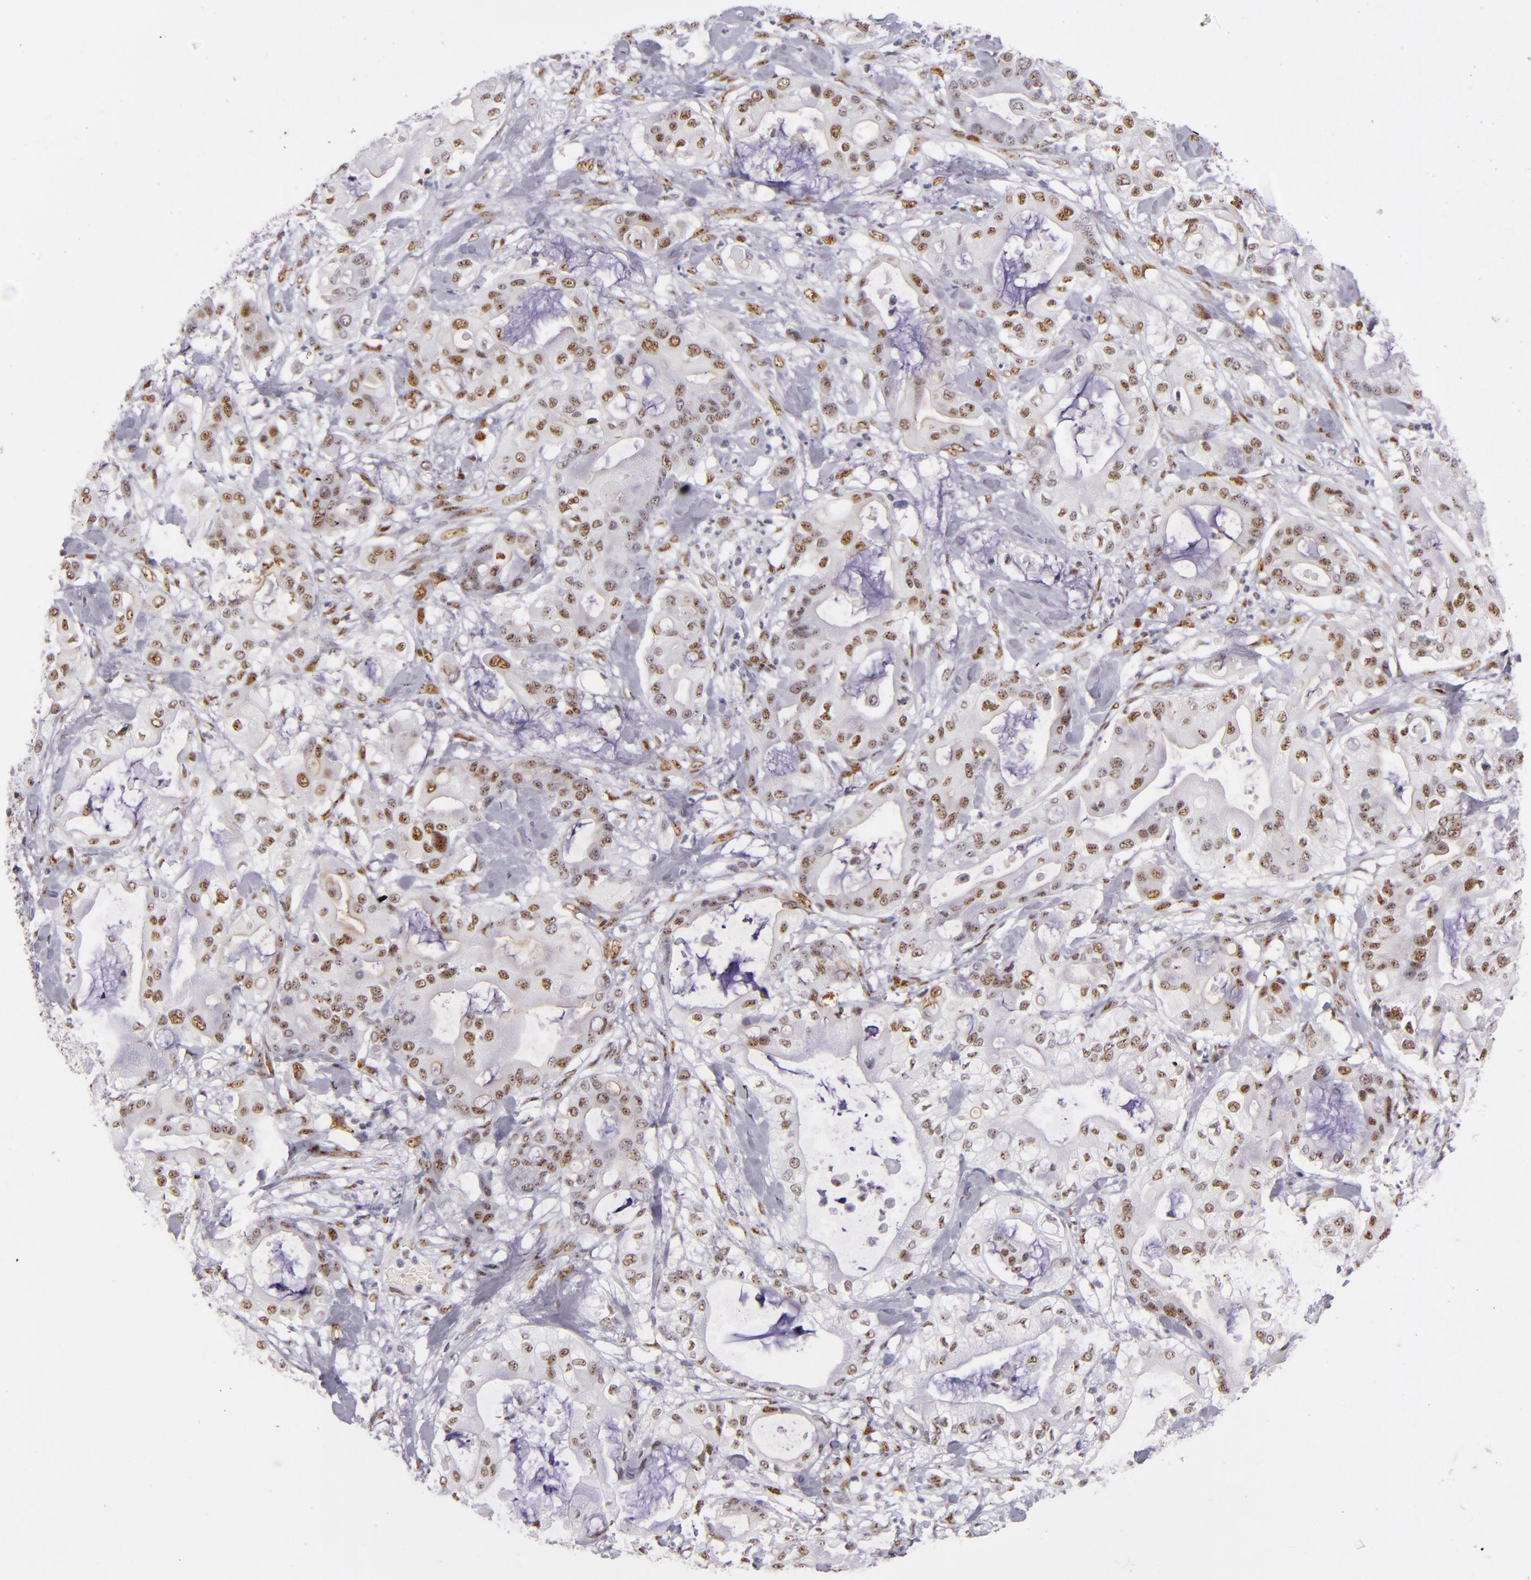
{"staining": {"intensity": "moderate", "quantity": "25%-75%", "location": "nuclear"}, "tissue": "pancreatic cancer", "cell_type": "Tumor cells", "image_type": "cancer", "snomed": [{"axis": "morphology", "description": "Adenocarcinoma, NOS"}, {"axis": "morphology", "description": "Adenocarcinoma, metastatic, NOS"}, {"axis": "topography", "description": "Lymph node"}, {"axis": "topography", "description": "Pancreas"}, {"axis": "topography", "description": "Duodenum"}], "caption": "Protein positivity by immunohistochemistry reveals moderate nuclear staining in approximately 25%-75% of tumor cells in pancreatic cancer.", "gene": "TOP3A", "patient": {"sex": "female", "age": 64}}